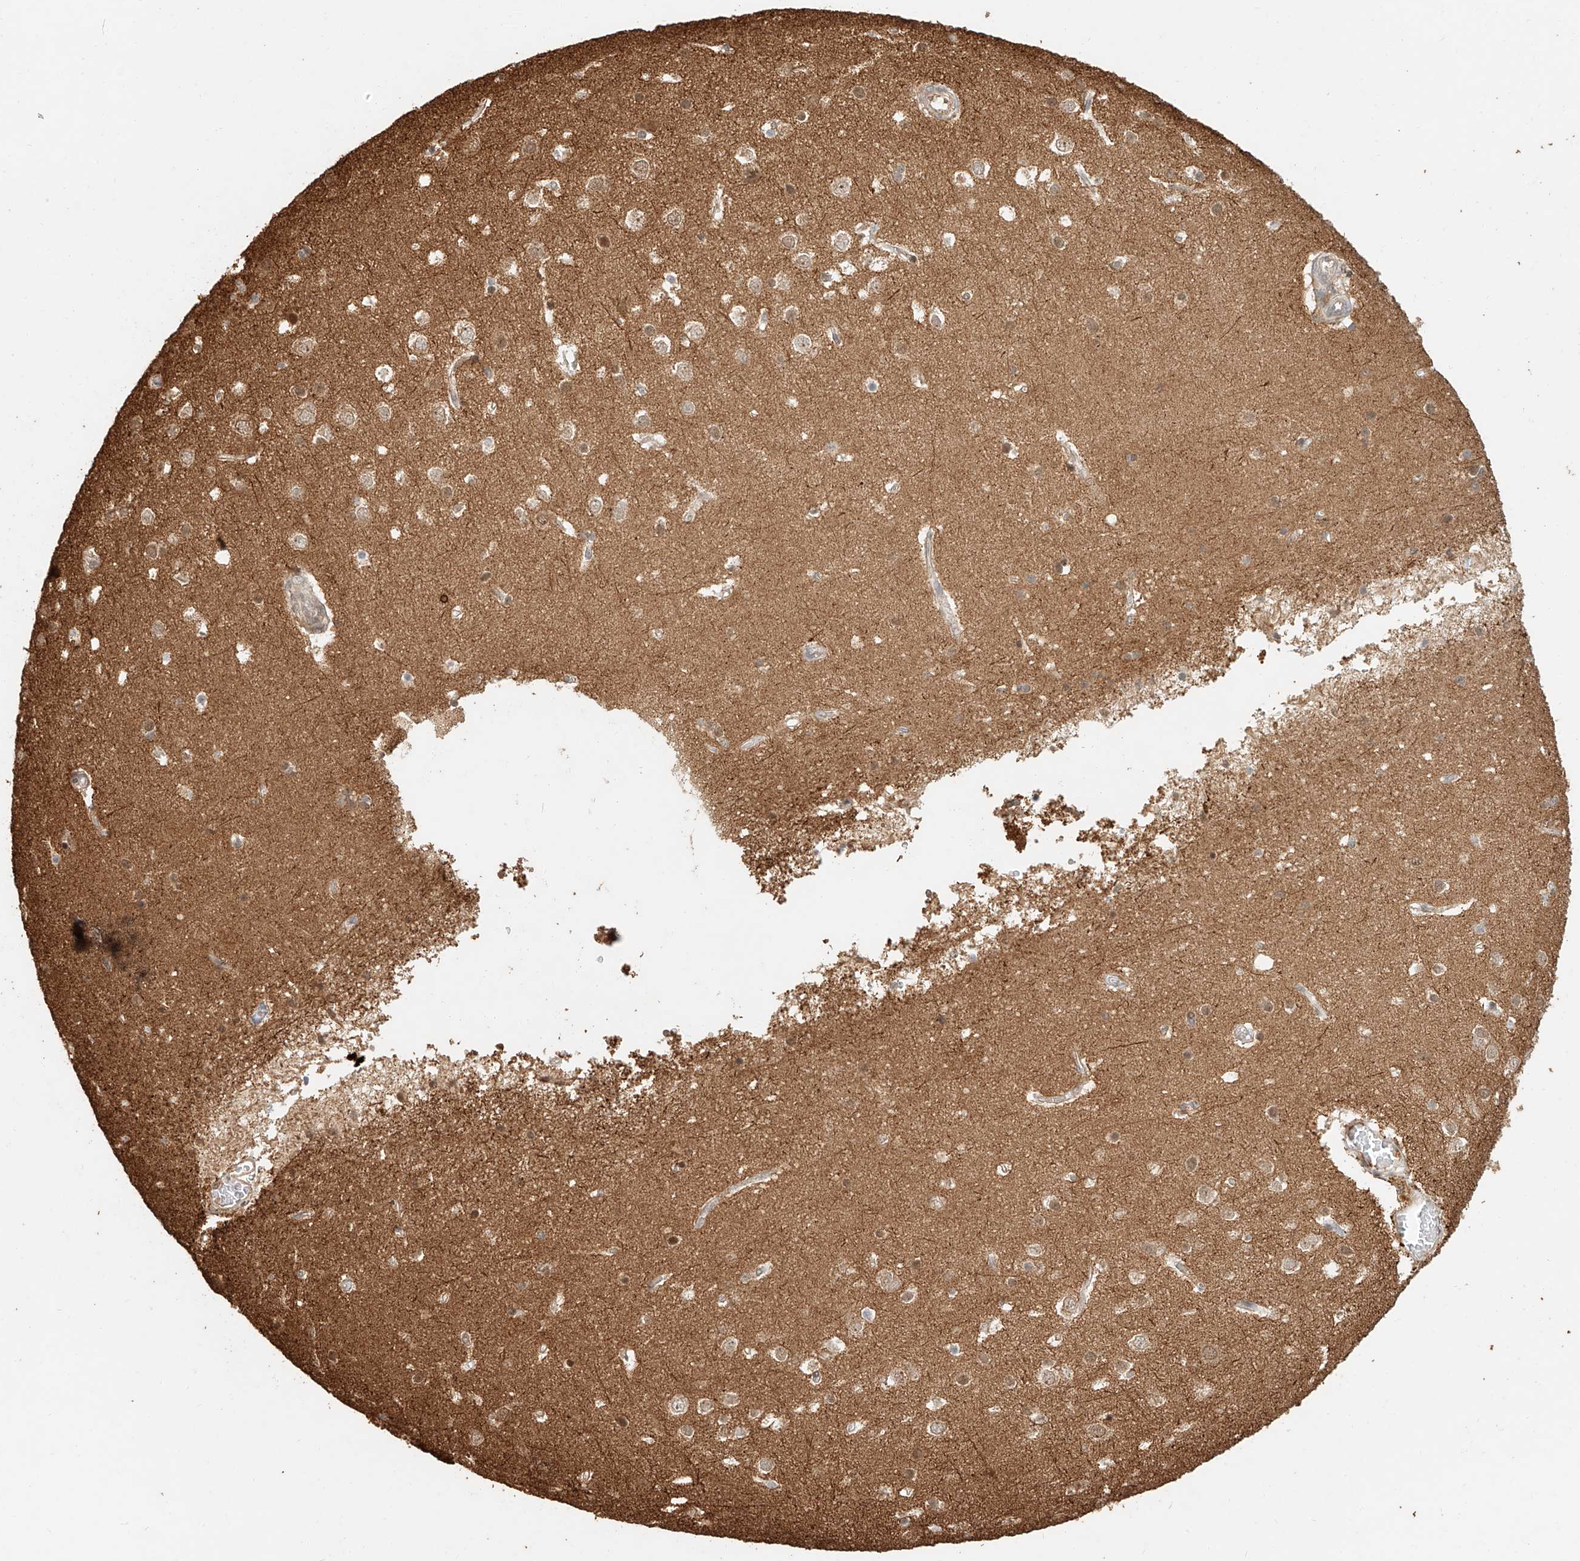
{"staining": {"intensity": "negative", "quantity": "none", "location": "none"}, "tissue": "cerebral cortex", "cell_type": "Endothelial cells", "image_type": "normal", "snomed": [{"axis": "morphology", "description": "Normal tissue, NOS"}, {"axis": "topography", "description": "Cerebral cortex"}], "caption": "High magnification brightfield microscopy of normal cerebral cortex stained with DAB (3,3'-diaminobenzidine) (brown) and counterstained with hematoxylin (blue): endothelial cells show no significant staining.", "gene": "NAP1L1", "patient": {"sex": "male", "age": 54}}